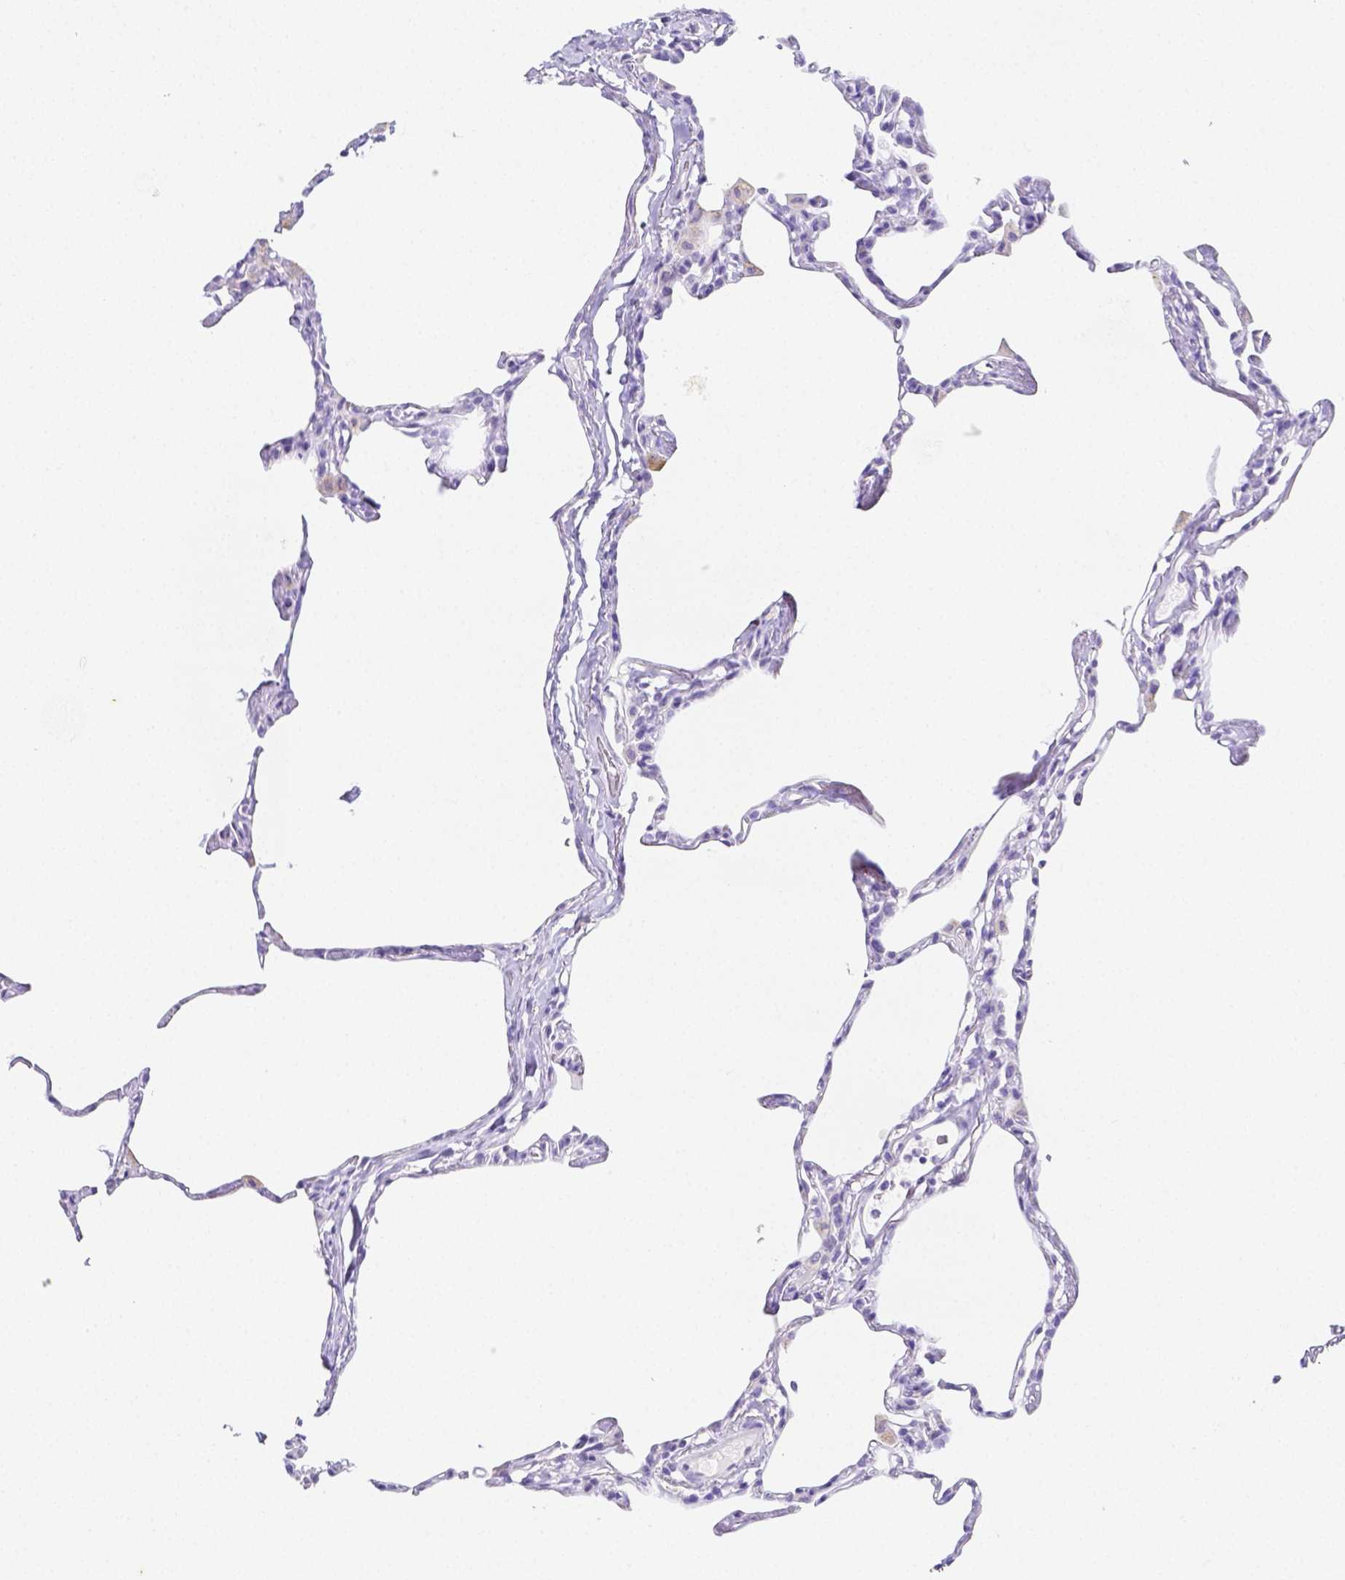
{"staining": {"intensity": "negative", "quantity": "none", "location": "none"}, "tissue": "lung", "cell_type": "Alveolar cells", "image_type": "normal", "snomed": [{"axis": "morphology", "description": "Normal tissue, NOS"}, {"axis": "topography", "description": "Lung"}], "caption": "DAB (3,3'-diaminobenzidine) immunohistochemical staining of unremarkable lung demonstrates no significant positivity in alveolar cells.", "gene": "ARHGAP36", "patient": {"sex": "male", "age": 65}}